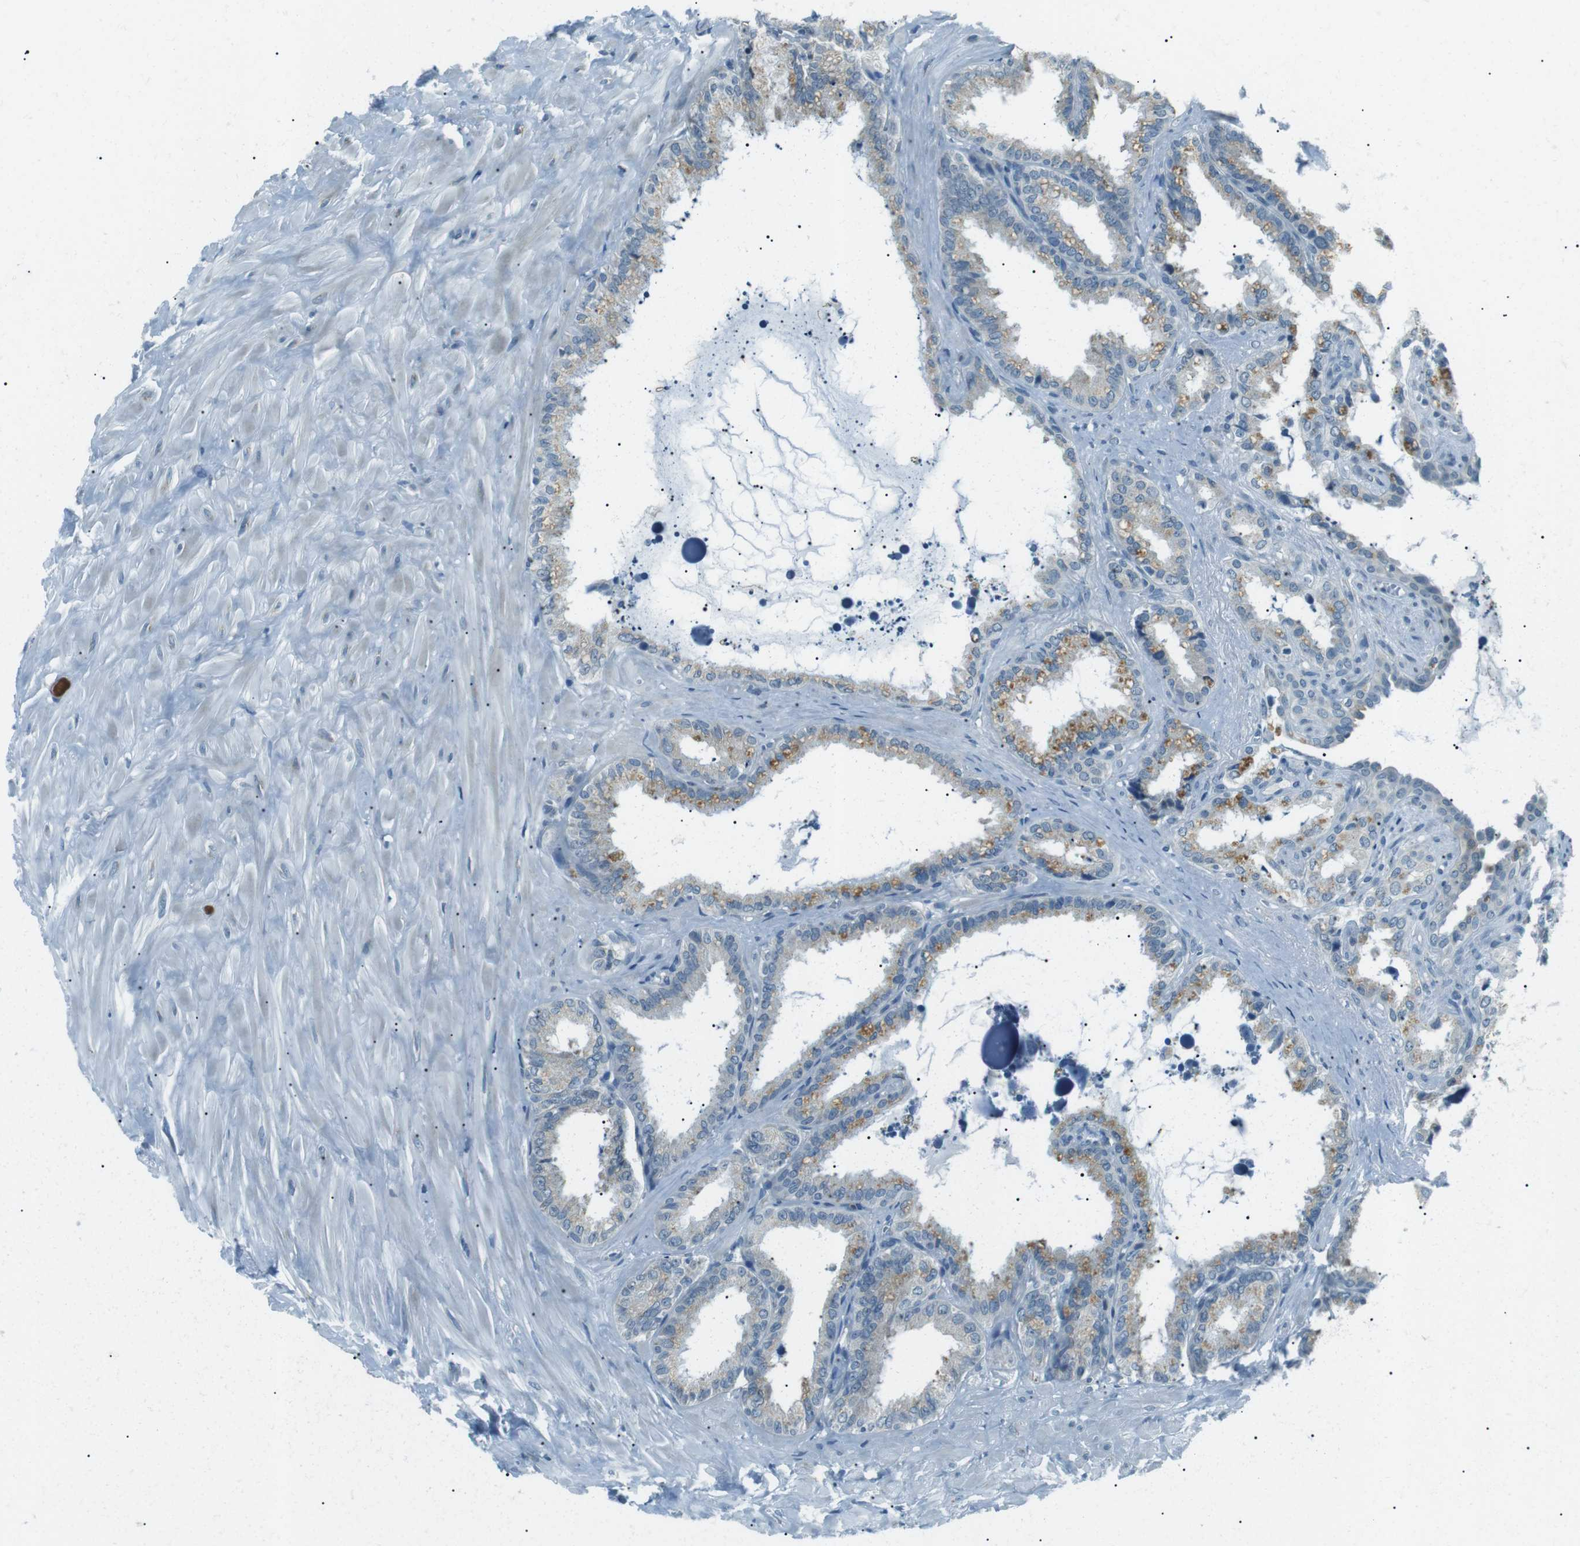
{"staining": {"intensity": "weak", "quantity": "25%-75%", "location": "cytoplasmic/membranous"}, "tissue": "seminal vesicle", "cell_type": "Glandular cells", "image_type": "normal", "snomed": [{"axis": "morphology", "description": "Normal tissue, NOS"}, {"axis": "topography", "description": "Seminal veicle"}], "caption": "A brown stain labels weak cytoplasmic/membranous expression of a protein in glandular cells of normal seminal vesicle. Nuclei are stained in blue.", "gene": "ENSG00000289724", "patient": {"sex": "male", "age": 64}}